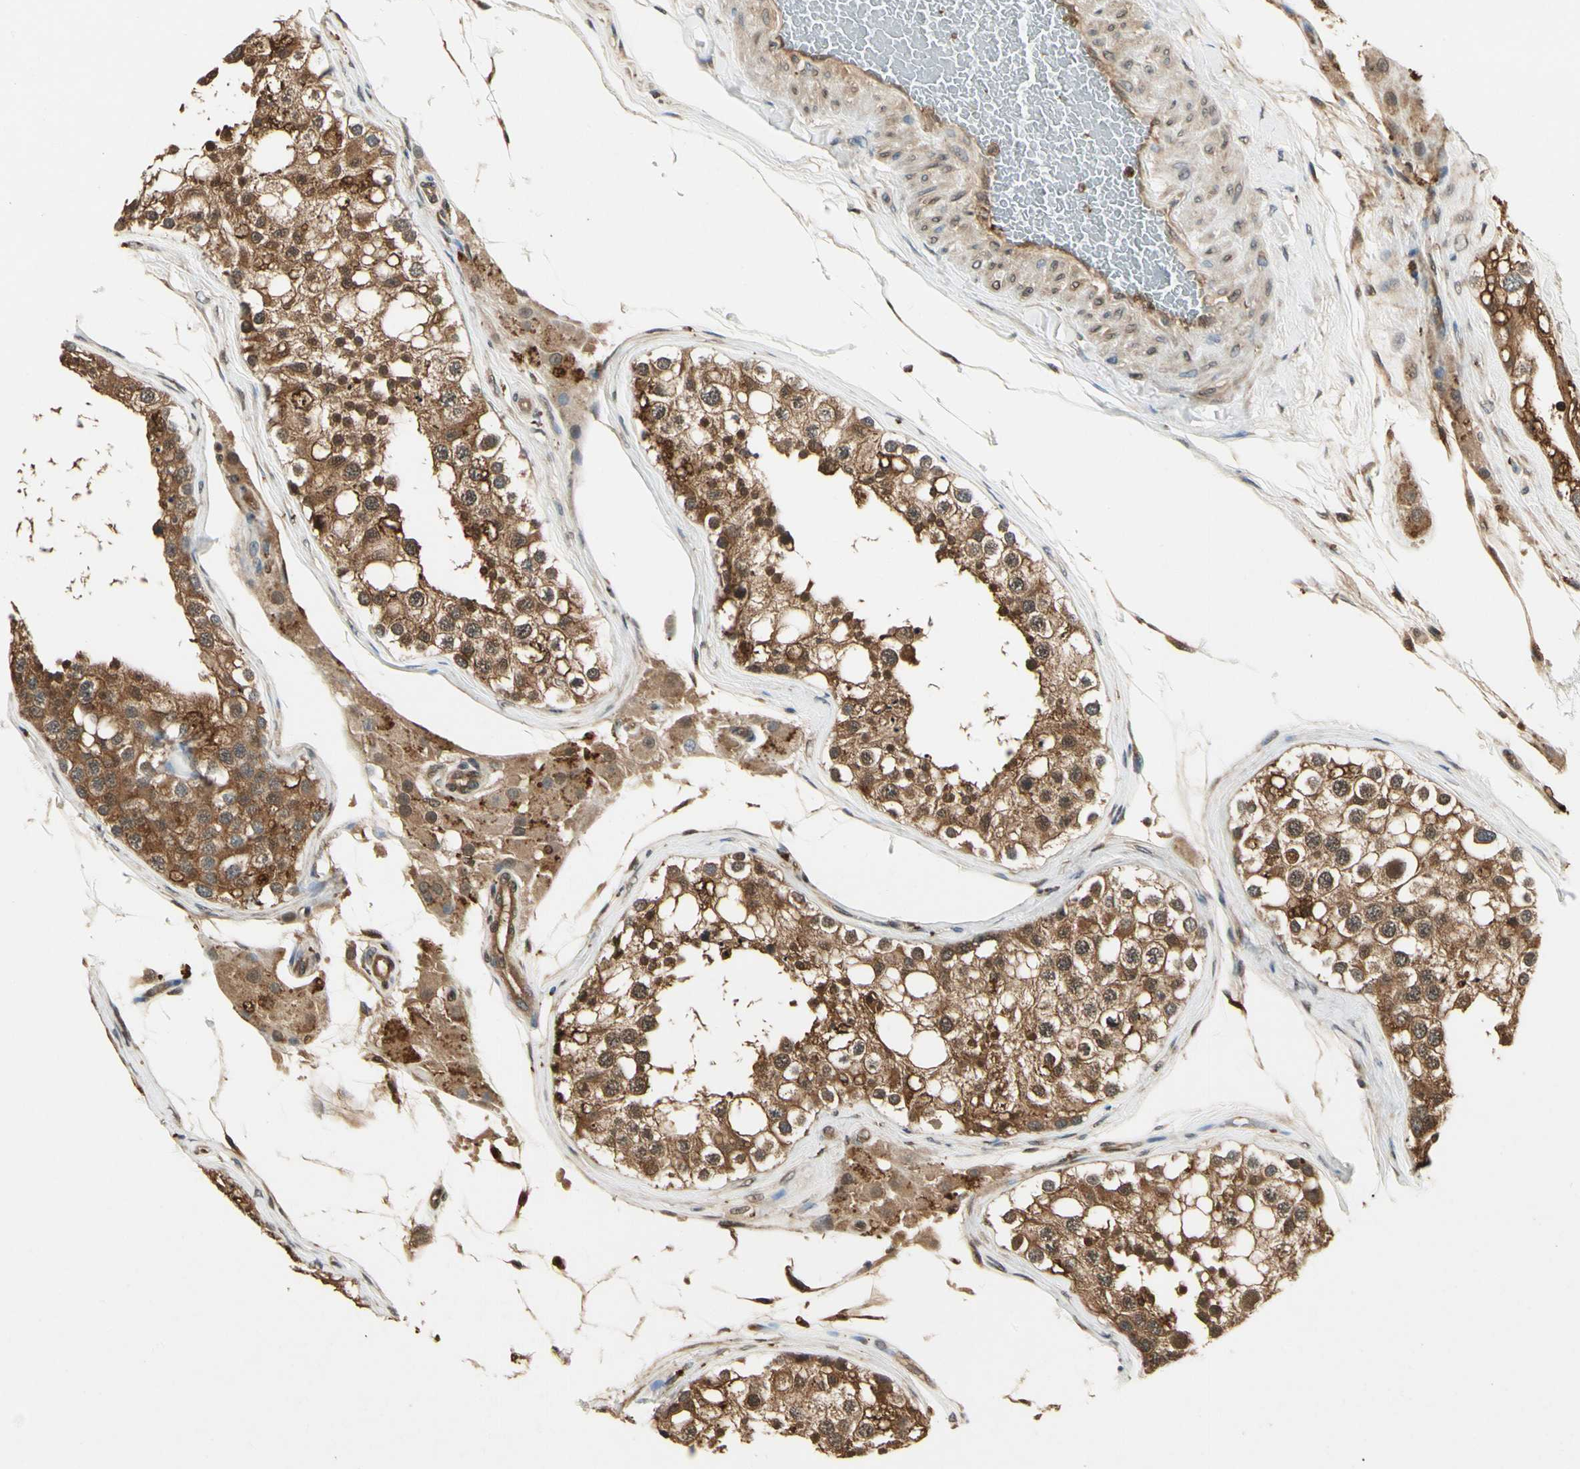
{"staining": {"intensity": "moderate", "quantity": ">75%", "location": "cytoplasmic/membranous,nuclear"}, "tissue": "testis", "cell_type": "Cells in seminiferous ducts", "image_type": "normal", "snomed": [{"axis": "morphology", "description": "Normal tissue, NOS"}, {"axis": "topography", "description": "Testis"}], "caption": "Immunohistochemical staining of benign human testis exhibits medium levels of moderate cytoplasmic/membranous,nuclear staining in about >75% of cells in seminiferous ducts.", "gene": "YWHAB", "patient": {"sex": "male", "age": 68}}